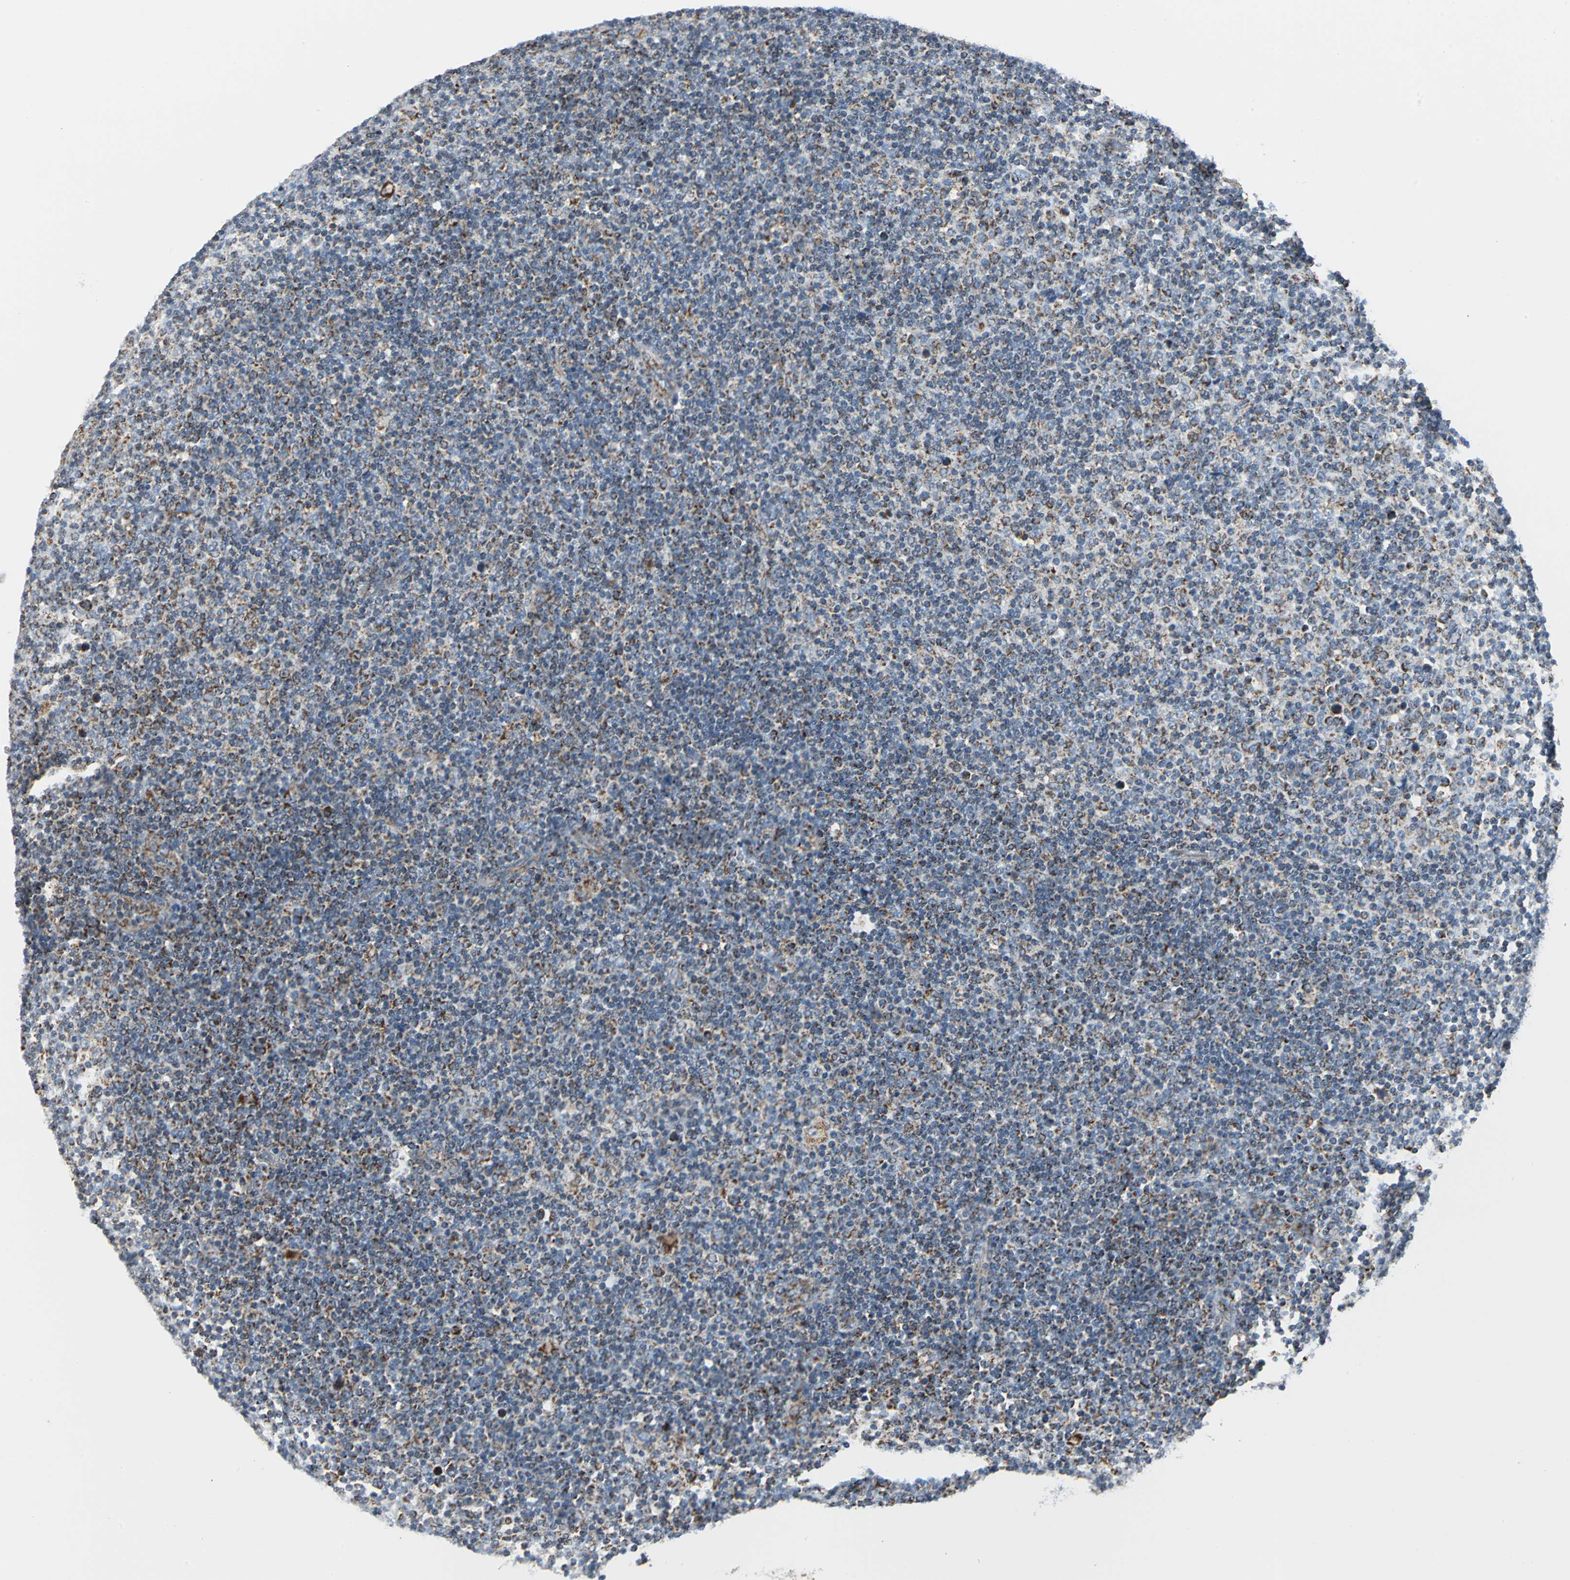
{"staining": {"intensity": "moderate", "quantity": "25%-75%", "location": "cytoplasmic/membranous"}, "tissue": "lymphoma", "cell_type": "Tumor cells", "image_type": "cancer", "snomed": [{"axis": "morphology", "description": "Malignant lymphoma, non-Hodgkin's type, Low grade"}, {"axis": "topography", "description": "Lymph node"}], "caption": "This is a histology image of immunohistochemistry (IHC) staining of lymphoma, which shows moderate positivity in the cytoplasmic/membranous of tumor cells.", "gene": "NTRK1", "patient": {"sex": "male", "age": 70}}